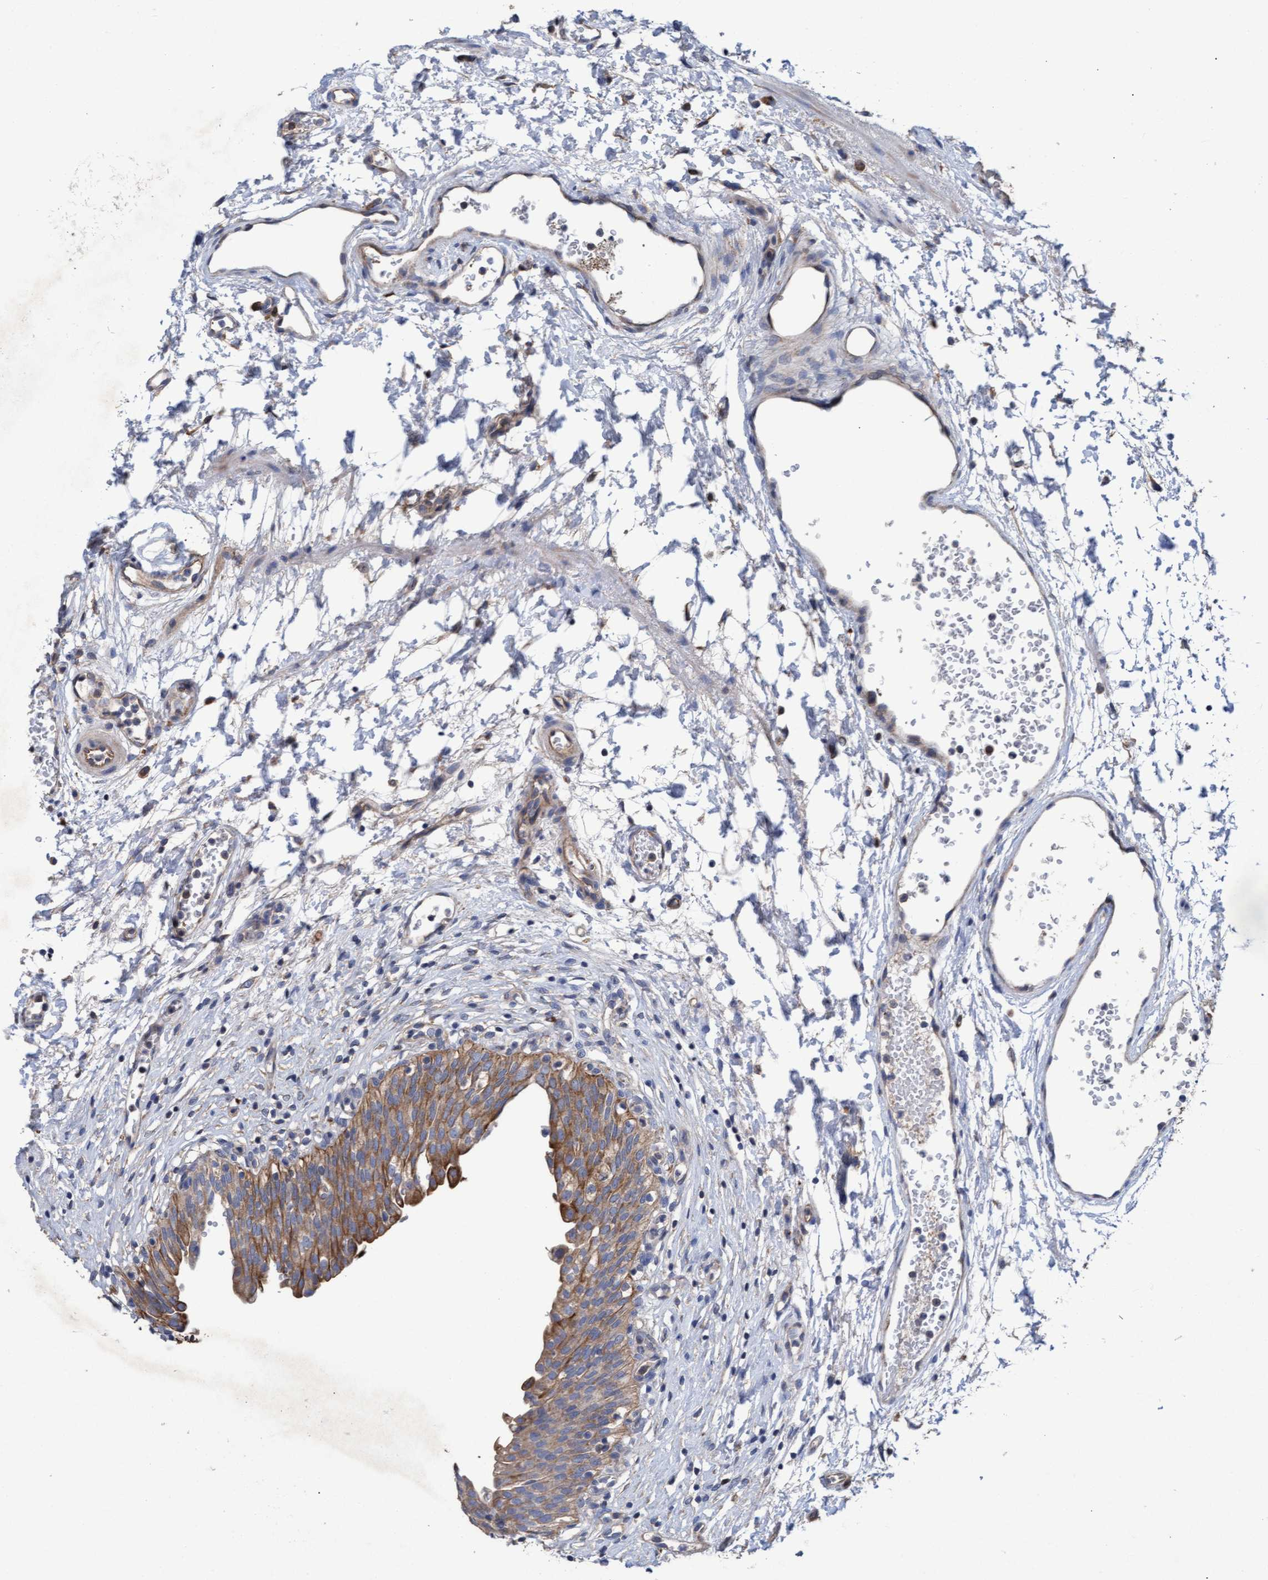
{"staining": {"intensity": "moderate", "quantity": ">75%", "location": "cytoplasmic/membranous"}, "tissue": "urinary bladder", "cell_type": "Urothelial cells", "image_type": "normal", "snomed": [{"axis": "morphology", "description": "Urothelial carcinoma, High grade"}, {"axis": "topography", "description": "Urinary bladder"}], "caption": "The micrograph shows staining of unremarkable urinary bladder, revealing moderate cytoplasmic/membranous protein positivity (brown color) within urothelial cells.", "gene": "MRPL38", "patient": {"sex": "male", "age": 46}}